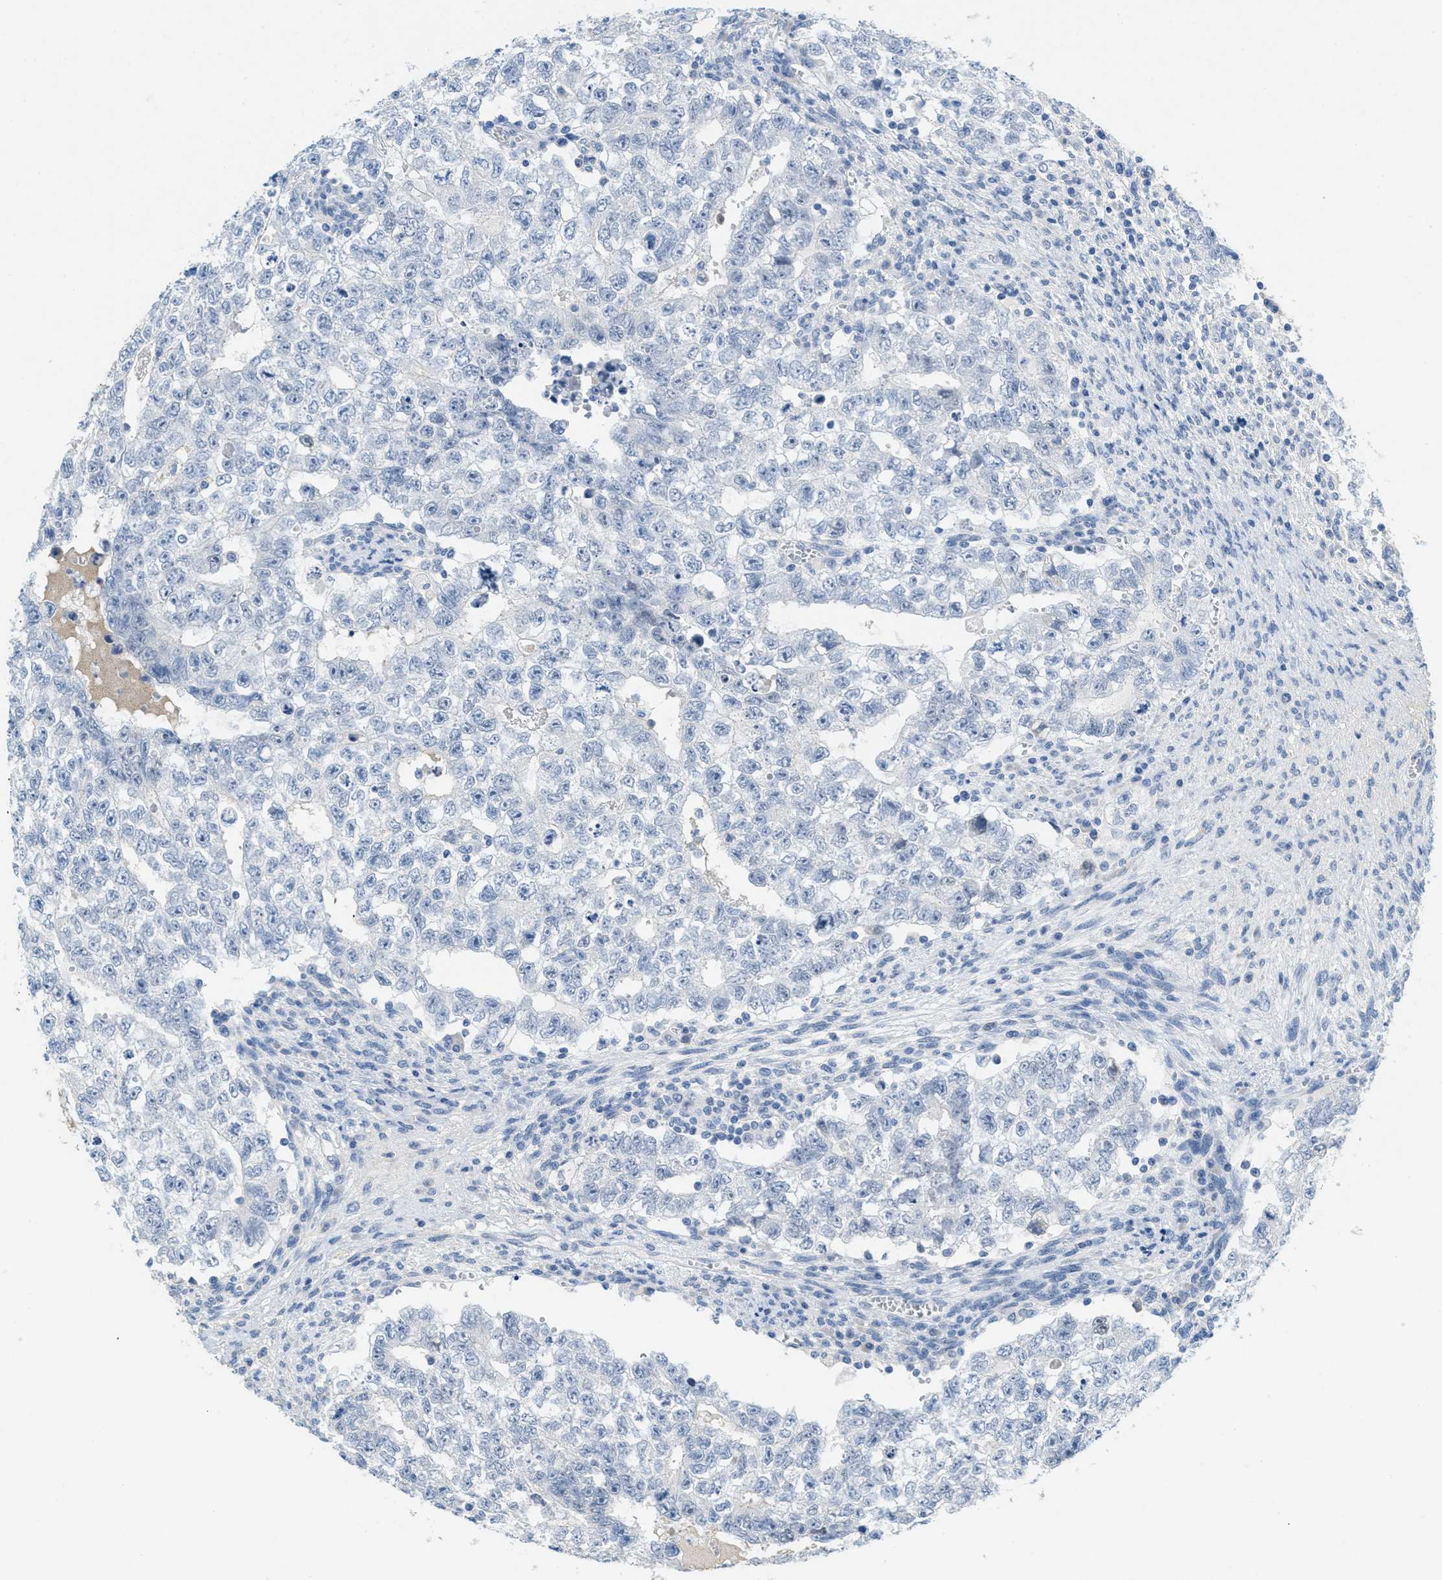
{"staining": {"intensity": "negative", "quantity": "none", "location": "none"}, "tissue": "testis cancer", "cell_type": "Tumor cells", "image_type": "cancer", "snomed": [{"axis": "morphology", "description": "Seminoma, NOS"}, {"axis": "morphology", "description": "Carcinoma, Embryonal, NOS"}, {"axis": "topography", "description": "Testis"}], "caption": "A photomicrograph of testis embryonal carcinoma stained for a protein exhibits no brown staining in tumor cells.", "gene": "HSF2", "patient": {"sex": "male", "age": 38}}